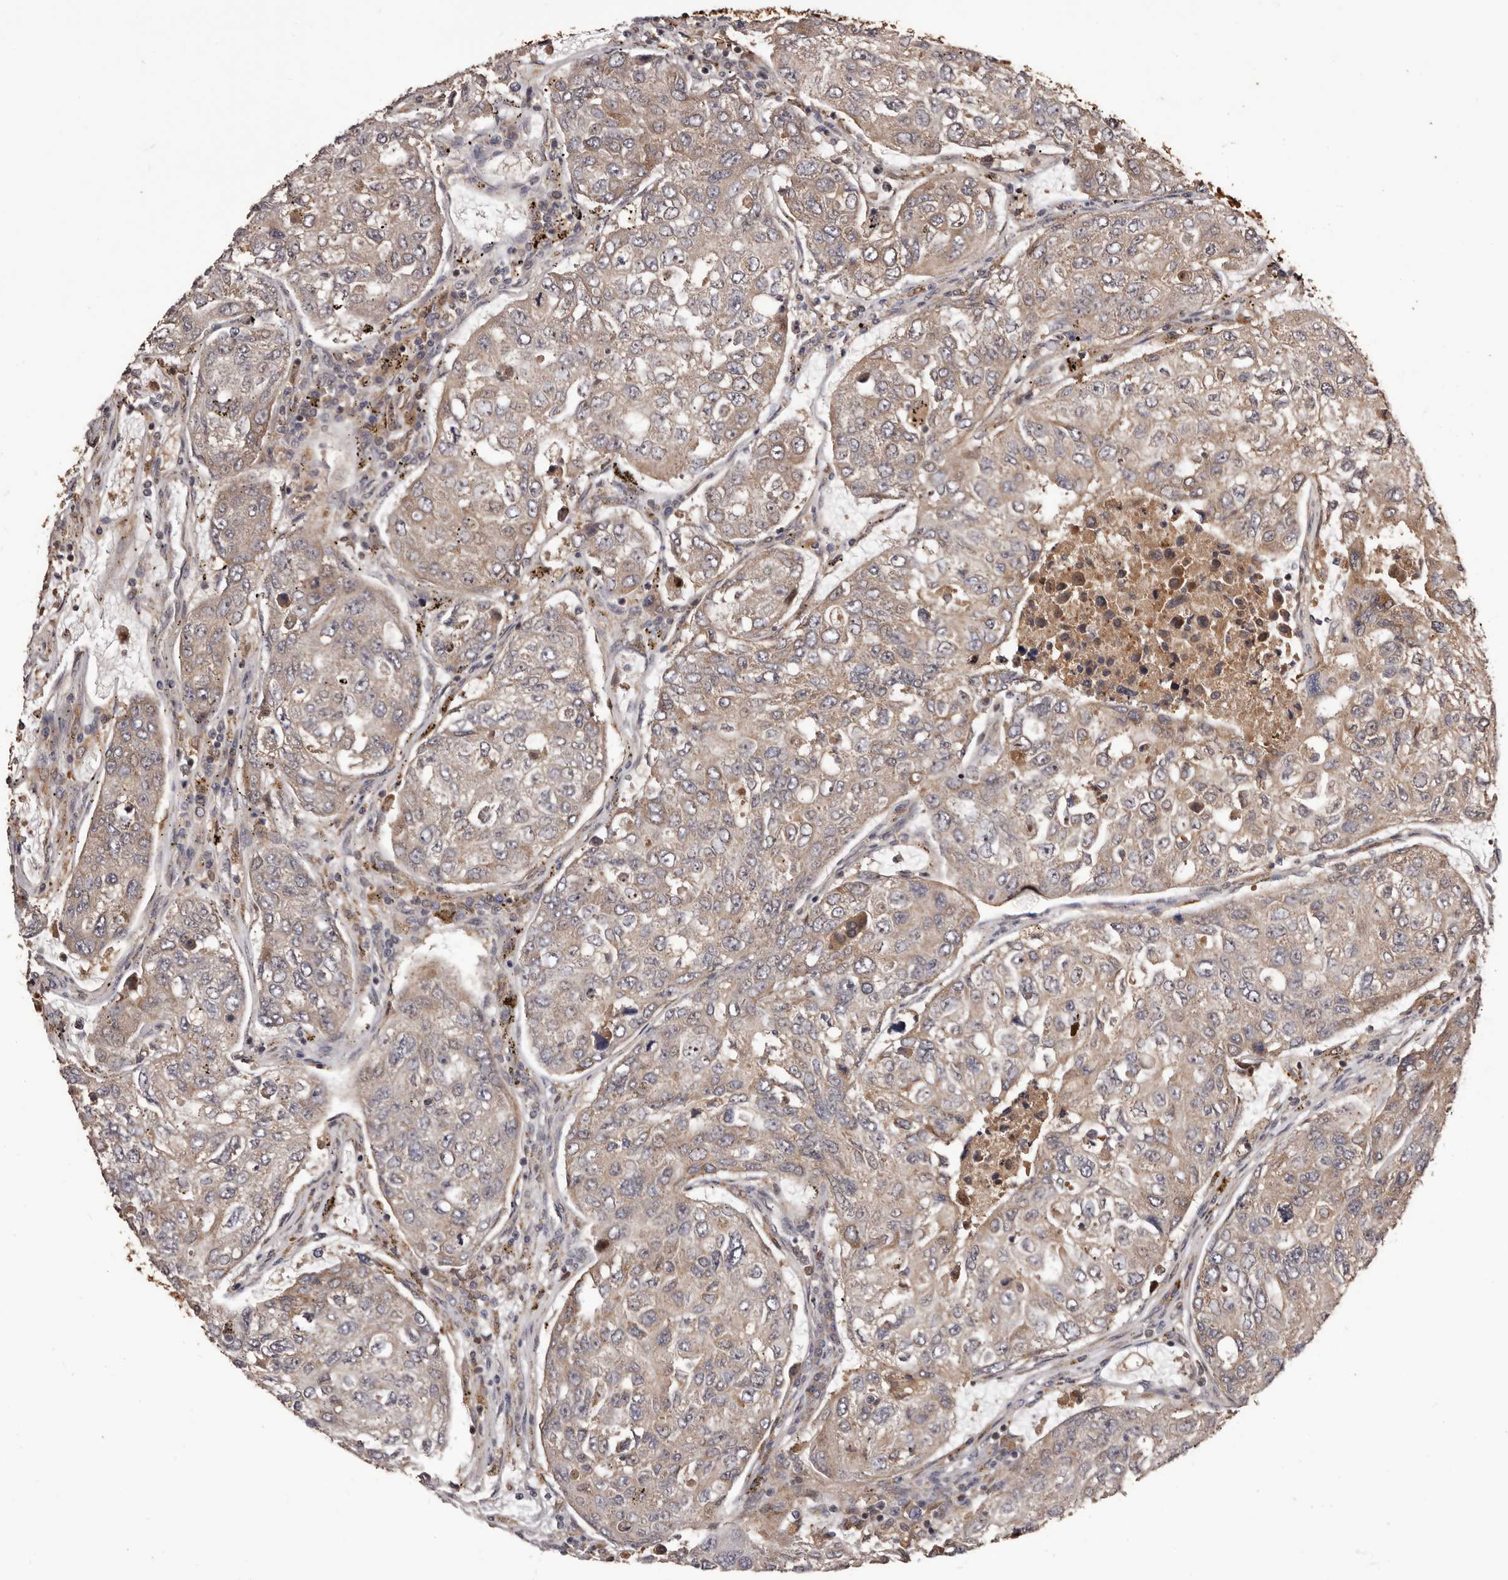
{"staining": {"intensity": "weak", "quantity": ">75%", "location": "cytoplasmic/membranous"}, "tissue": "urothelial cancer", "cell_type": "Tumor cells", "image_type": "cancer", "snomed": [{"axis": "morphology", "description": "Urothelial carcinoma, High grade"}, {"axis": "topography", "description": "Lymph node"}, {"axis": "topography", "description": "Urinary bladder"}], "caption": "An IHC image of tumor tissue is shown. Protein staining in brown highlights weak cytoplasmic/membranous positivity in urothelial cancer within tumor cells. (brown staining indicates protein expression, while blue staining denotes nuclei).", "gene": "ZCCHC7", "patient": {"sex": "male", "age": 51}}